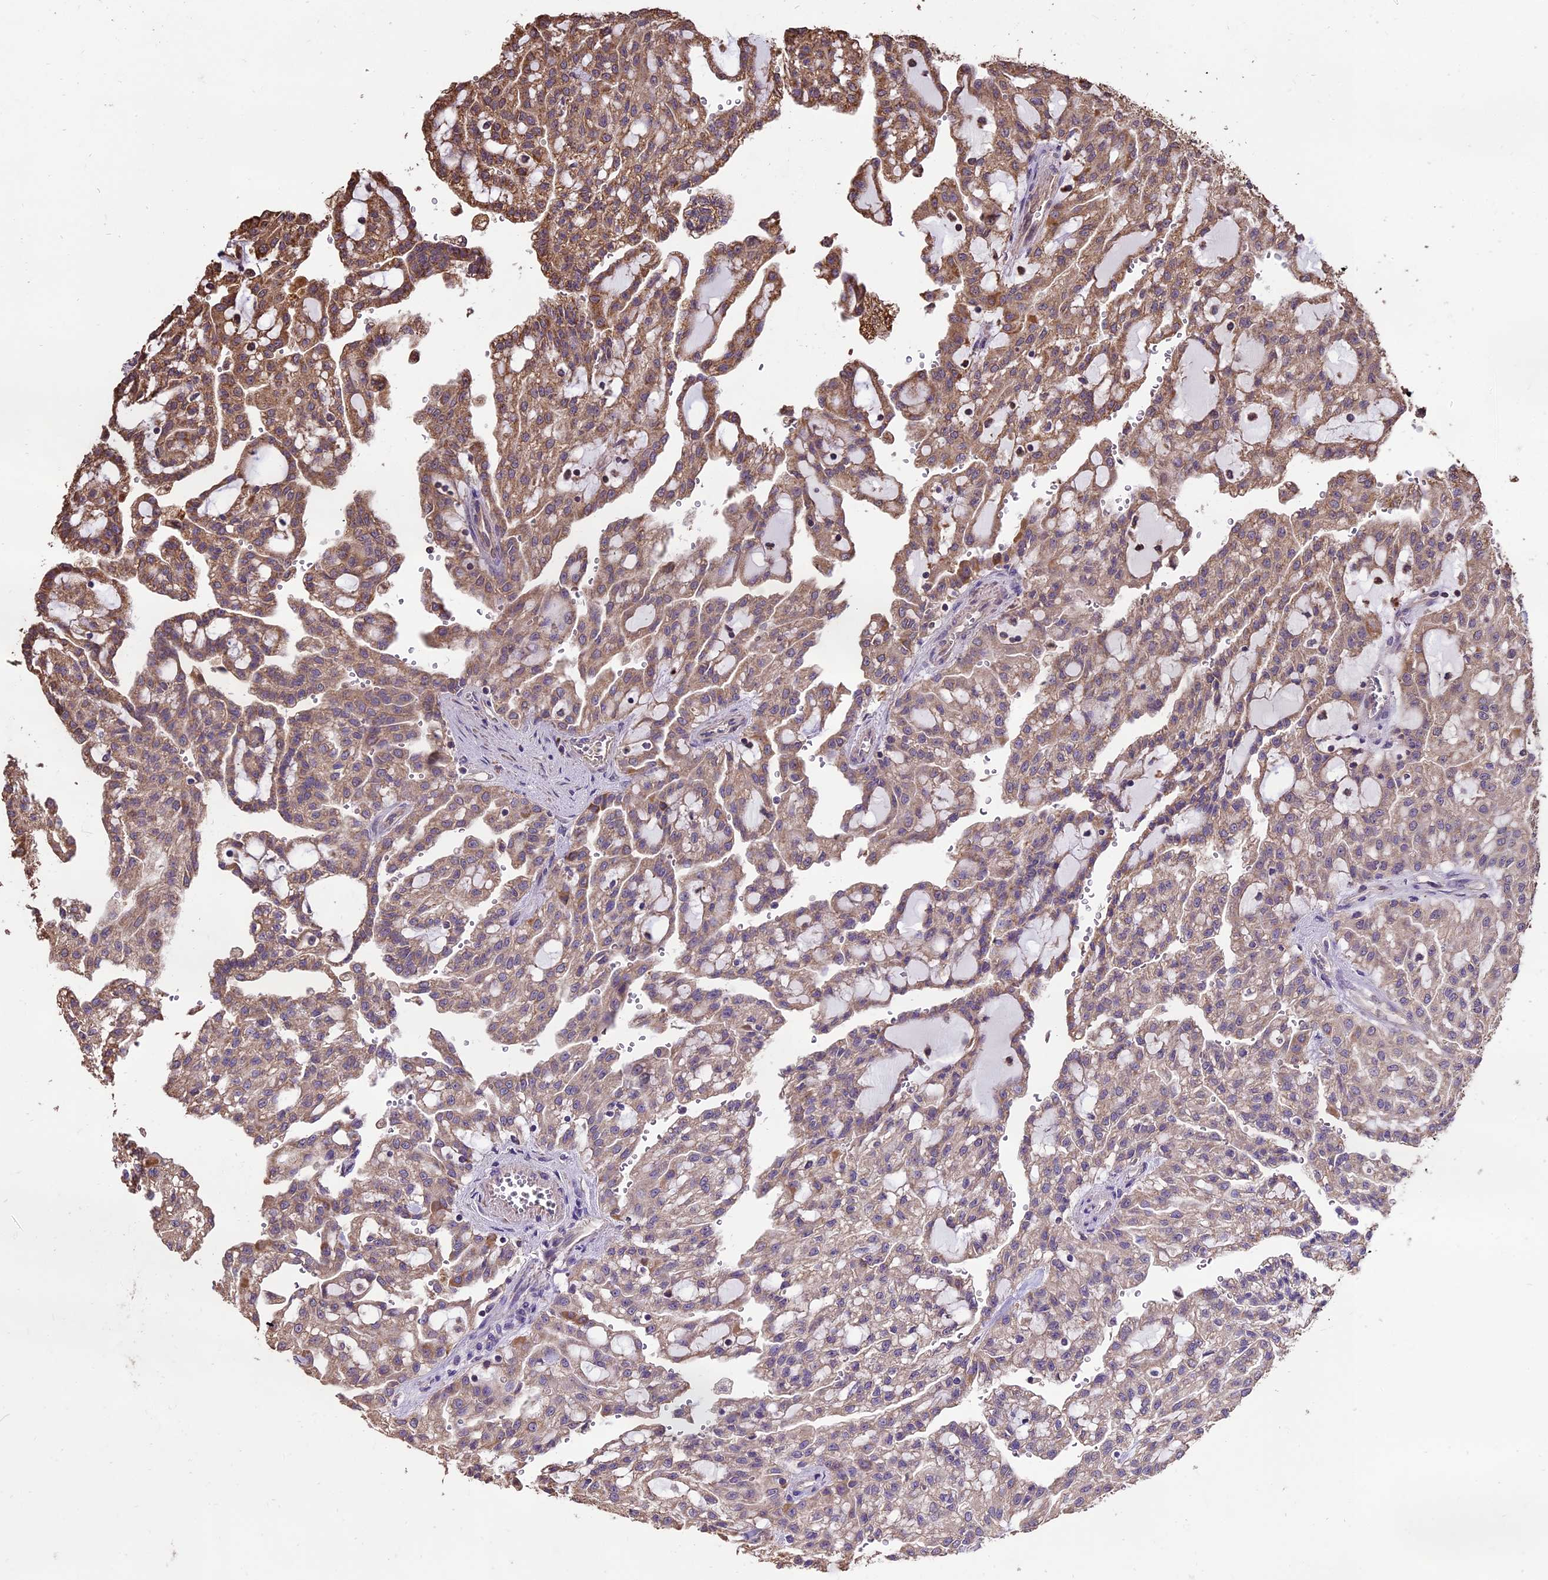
{"staining": {"intensity": "moderate", "quantity": "25%-75%", "location": "cytoplasmic/membranous"}, "tissue": "renal cancer", "cell_type": "Tumor cells", "image_type": "cancer", "snomed": [{"axis": "morphology", "description": "Adenocarcinoma, NOS"}, {"axis": "topography", "description": "Kidney"}], "caption": "The micrograph displays a brown stain indicating the presence of a protein in the cytoplasmic/membranous of tumor cells in renal adenocarcinoma.", "gene": "PGPEP1L", "patient": {"sex": "male", "age": 63}}